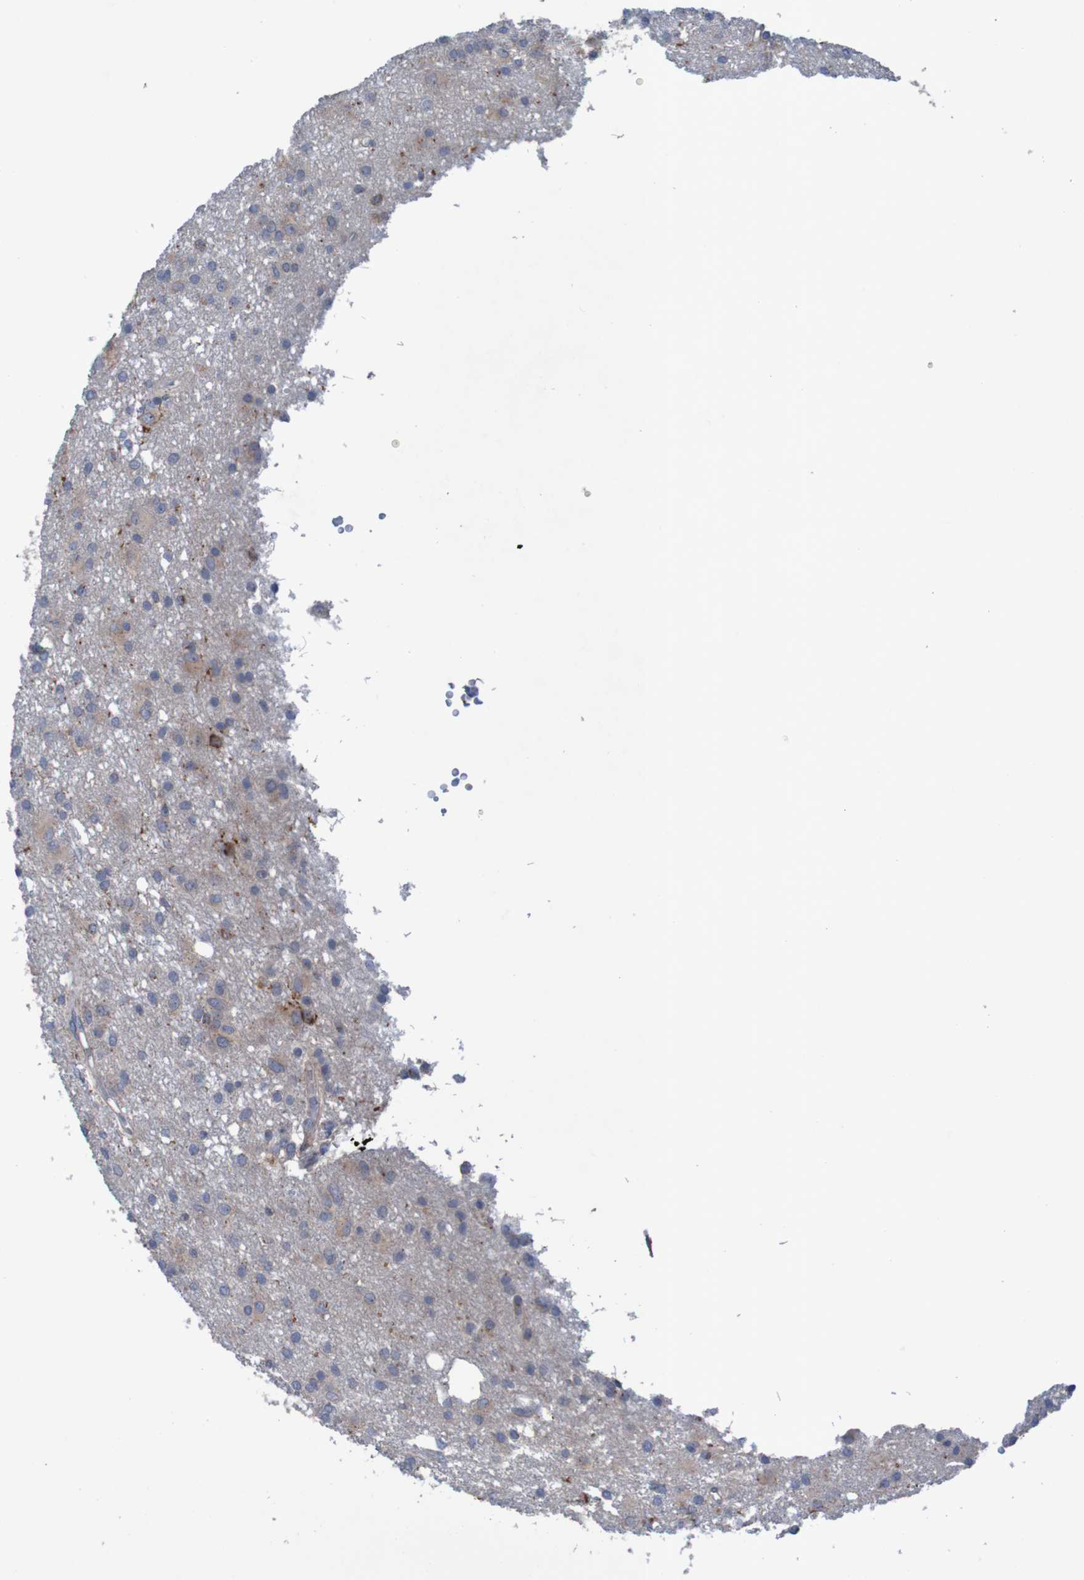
{"staining": {"intensity": "weak", "quantity": "25%-75%", "location": "cytoplasmic/membranous"}, "tissue": "glioma", "cell_type": "Tumor cells", "image_type": "cancer", "snomed": [{"axis": "morphology", "description": "Glioma, malignant, High grade"}, {"axis": "topography", "description": "Brain"}], "caption": "This image exhibits immunohistochemistry staining of glioma, with low weak cytoplasmic/membranous staining in approximately 25%-75% of tumor cells.", "gene": "ANGPT4", "patient": {"sex": "female", "age": 59}}